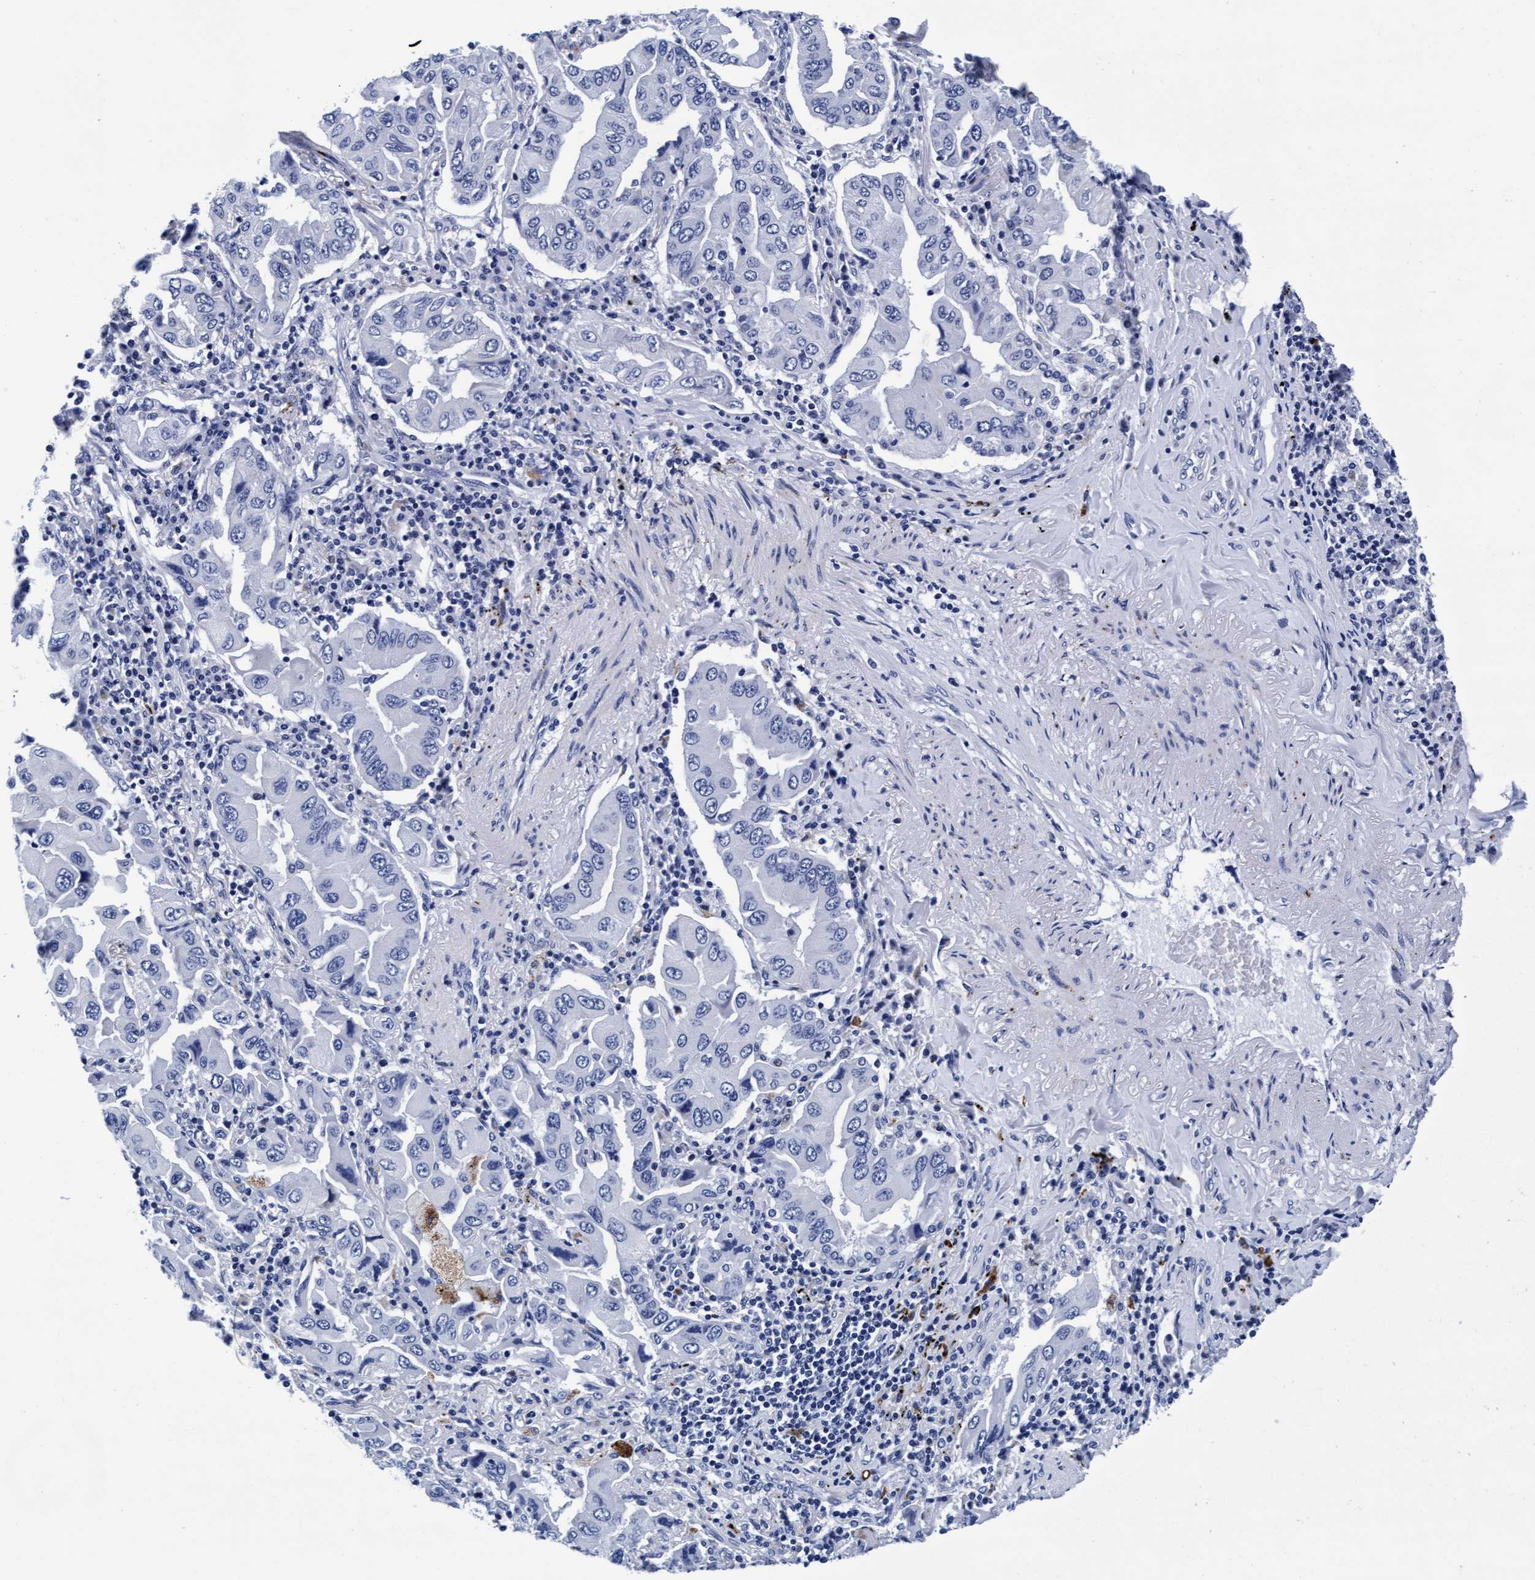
{"staining": {"intensity": "negative", "quantity": "none", "location": "none"}, "tissue": "lung cancer", "cell_type": "Tumor cells", "image_type": "cancer", "snomed": [{"axis": "morphology", "description": "Adenocarcinoma, NOS"}, {"axis": "topography", "description": "Lung"}], "caption": "The immunohistochemistry (IHC) image has no significant positivity in tumor cells of lung adenocarcinoma tissue.", "gene": "ARSG", "patient": {"sex": "female", "age": 65}}